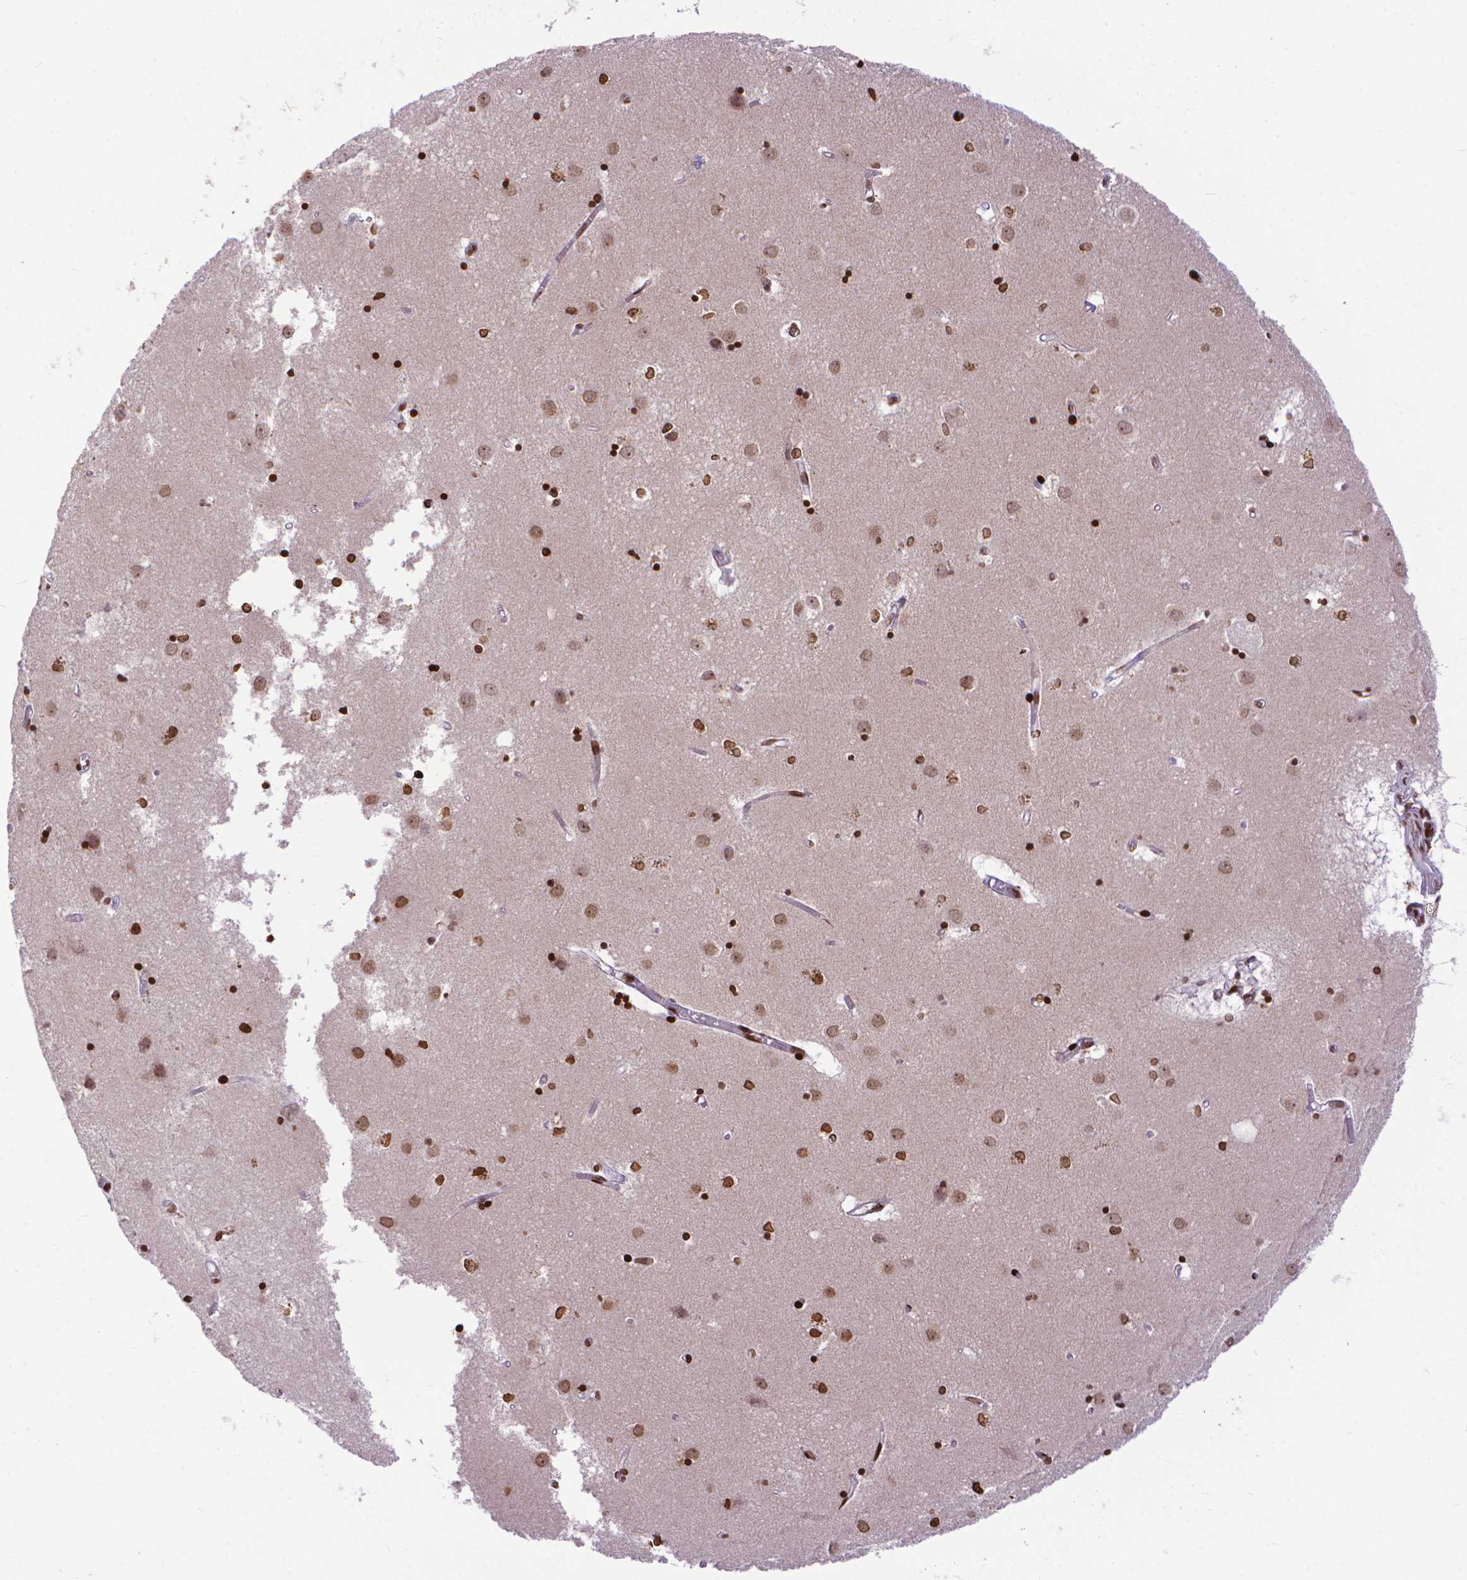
{"staining": {"intensity": "strong", "quantity": ">75%", "location": "nuclear"}, "tissue": "caudate", "cell_type": "Glial cells", "image_type": "normal", "snomed": [{"axis": "morphology", "description": "Normal tissue, NOS"}, {"axis": "topography", "description": "Lateral ventricle wall"}], "caption": "DAB (3,3'-diaminobenzidine) immunohistochemical staining of unremarkable caudate reveals strong nuclear protein staining in approximately >75% of glial cells. (DAB = brown stain, brightfield microscopy at high magnification).", "gene": "AMER1", "patient": {"sex": "male", "age": 54}}